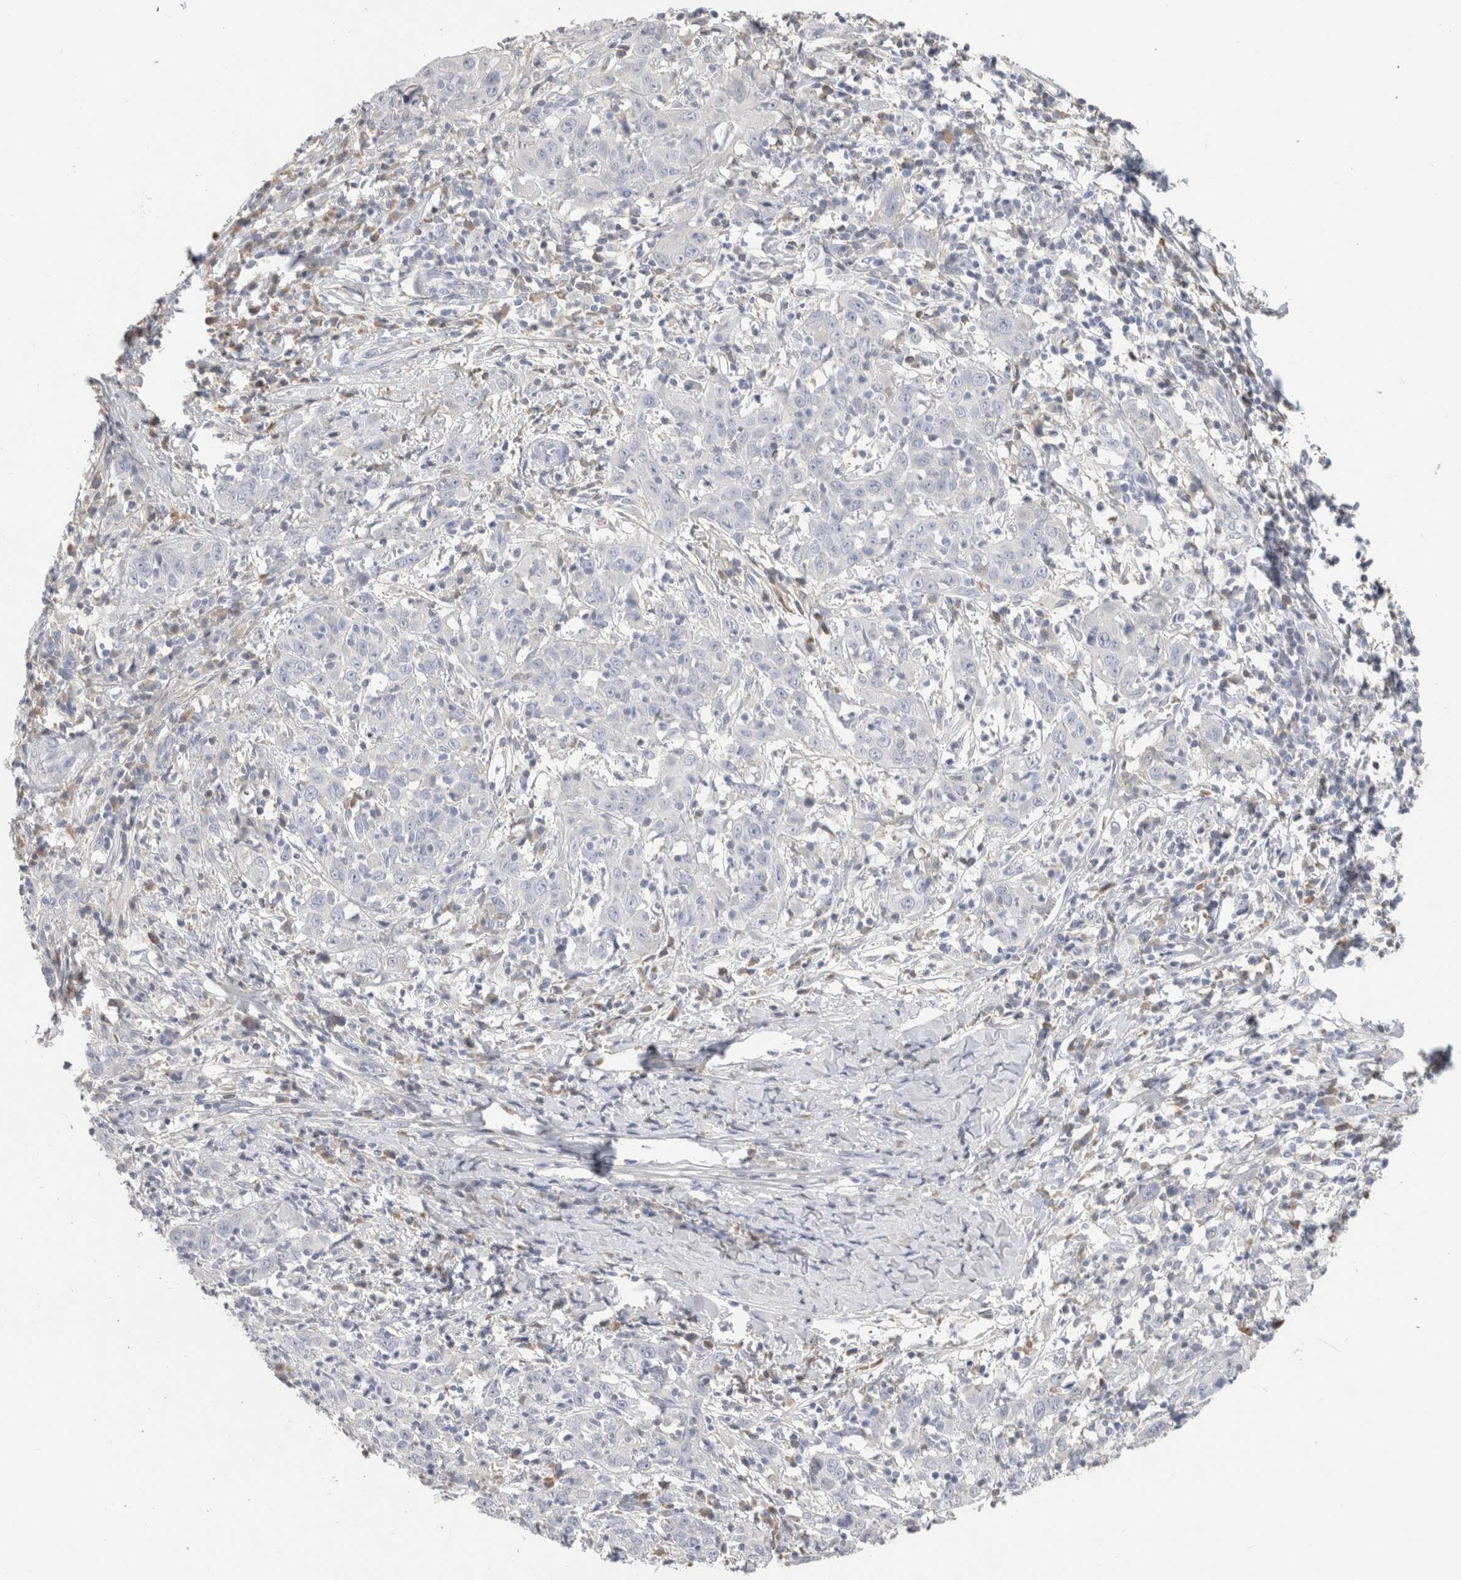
{"staining": {"intensity": "negative", "quantity": "none", "location": "none"}, "tissue": "cervical cancer", "cell_type": "Tumor cells", "image_type": "cancer", "snomed": [{"axis": "morphology", "description": "Squamous cell carcinoma, NOS"}, {"axis": "topography", "description": "Cervix"}], "caption": "This is an immunohistochemistry (IHC) image of cervical cancer (squamous cell carcinoma). There is no staining in tumor cells.", "gene": "SCGB1A1", "patient": {"sex": "female", "age": 46}}